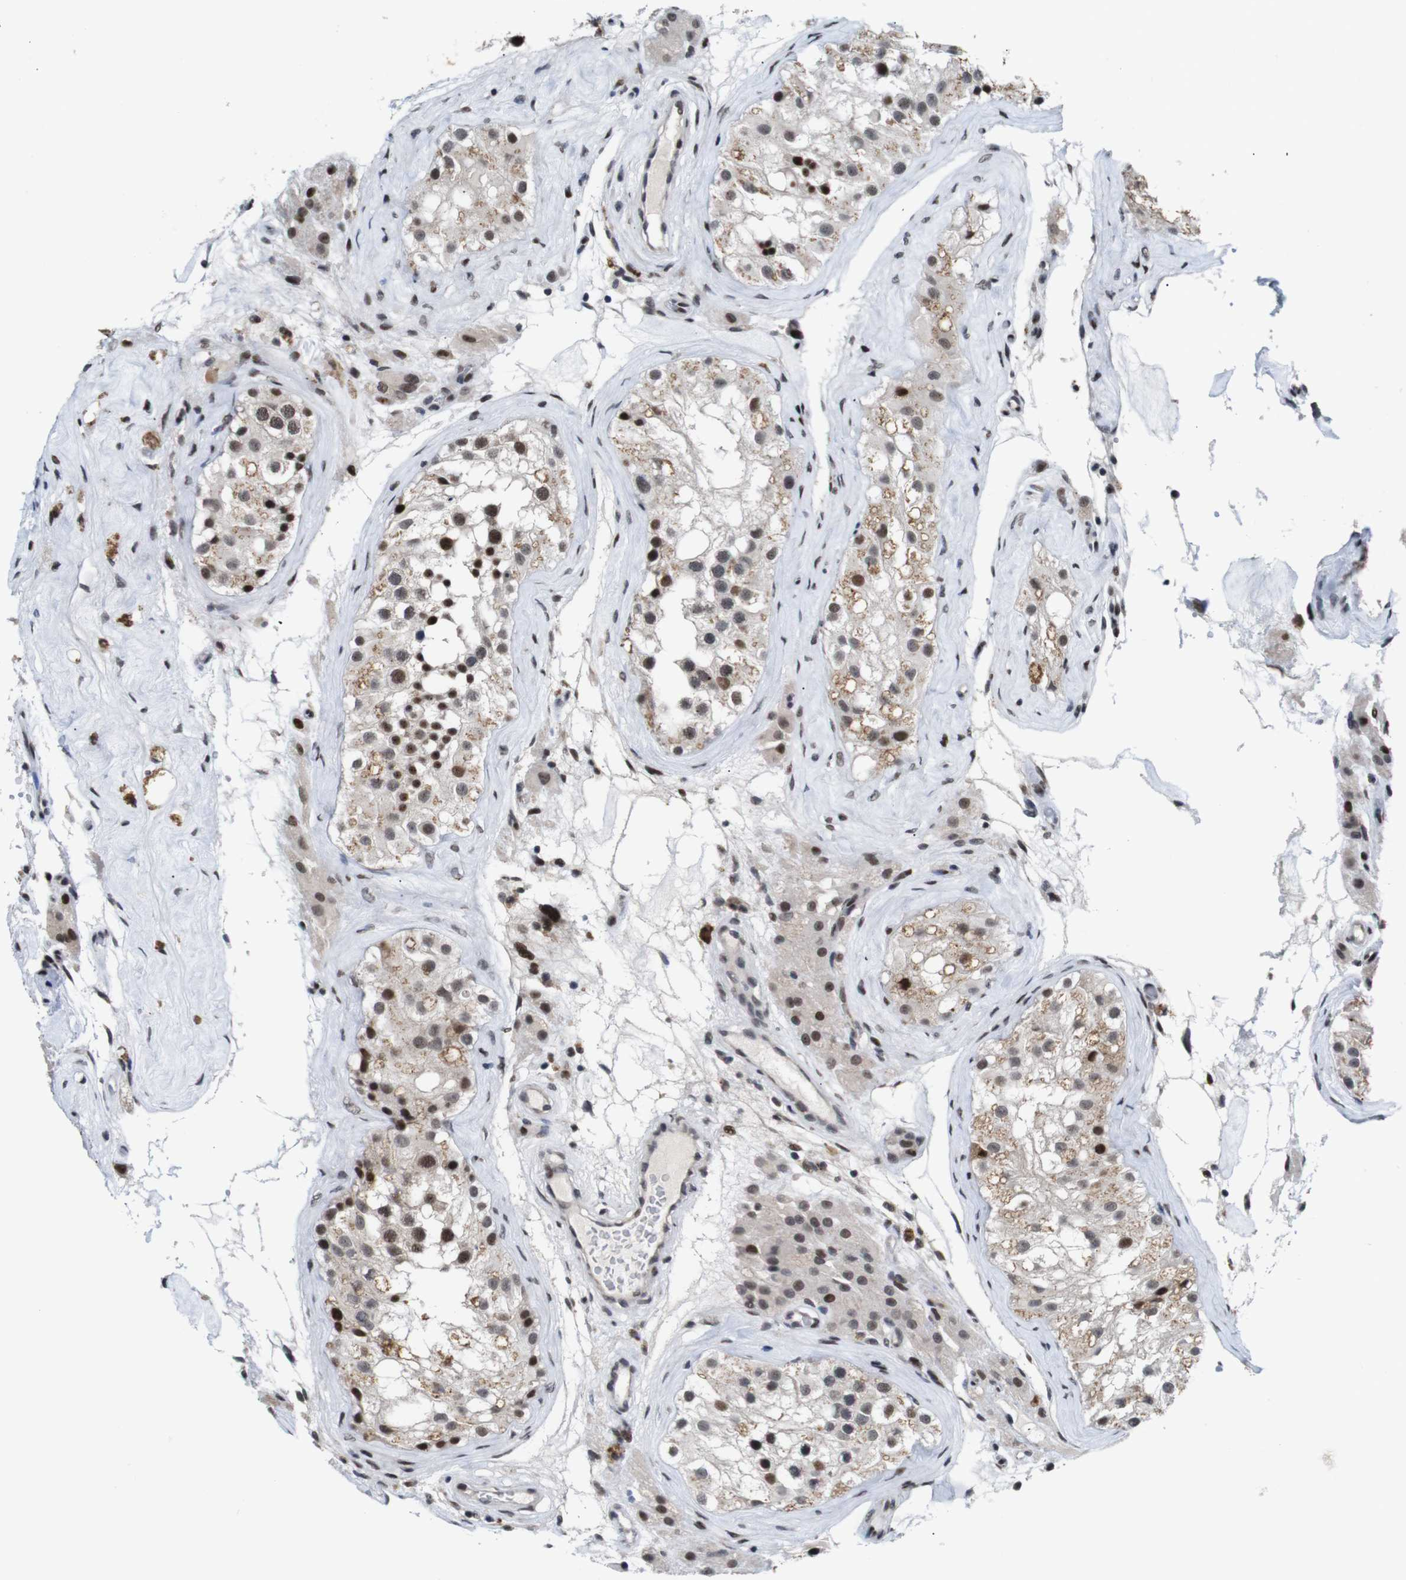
{"staining": {"intensity": "moderate", "quantity": "25%-75%", "location": "cytoplasmic/membranous,nuclear"}, "tissue": "testis", "cell_type": "Cells in seminiferous ducts", "image_type": "normal", "snomed": [{"axis": "morphology", "description": "Normal tissue, NOS"}, {"axis": "morphology", "description": "Seminoma, NOS"}, {"axis": "topography", "description": "Testis"}], "caption": "High-power microscopy captured an immunohistochemistry (IHC) image of benign testis, revealing moderate cytoplasmic/membranous,nuclear positivity in approximately 25%-75% of cells in seminiferous ducts.", "gene": "EIF4G1", "patient": {"sex": "male", "age": 71}}